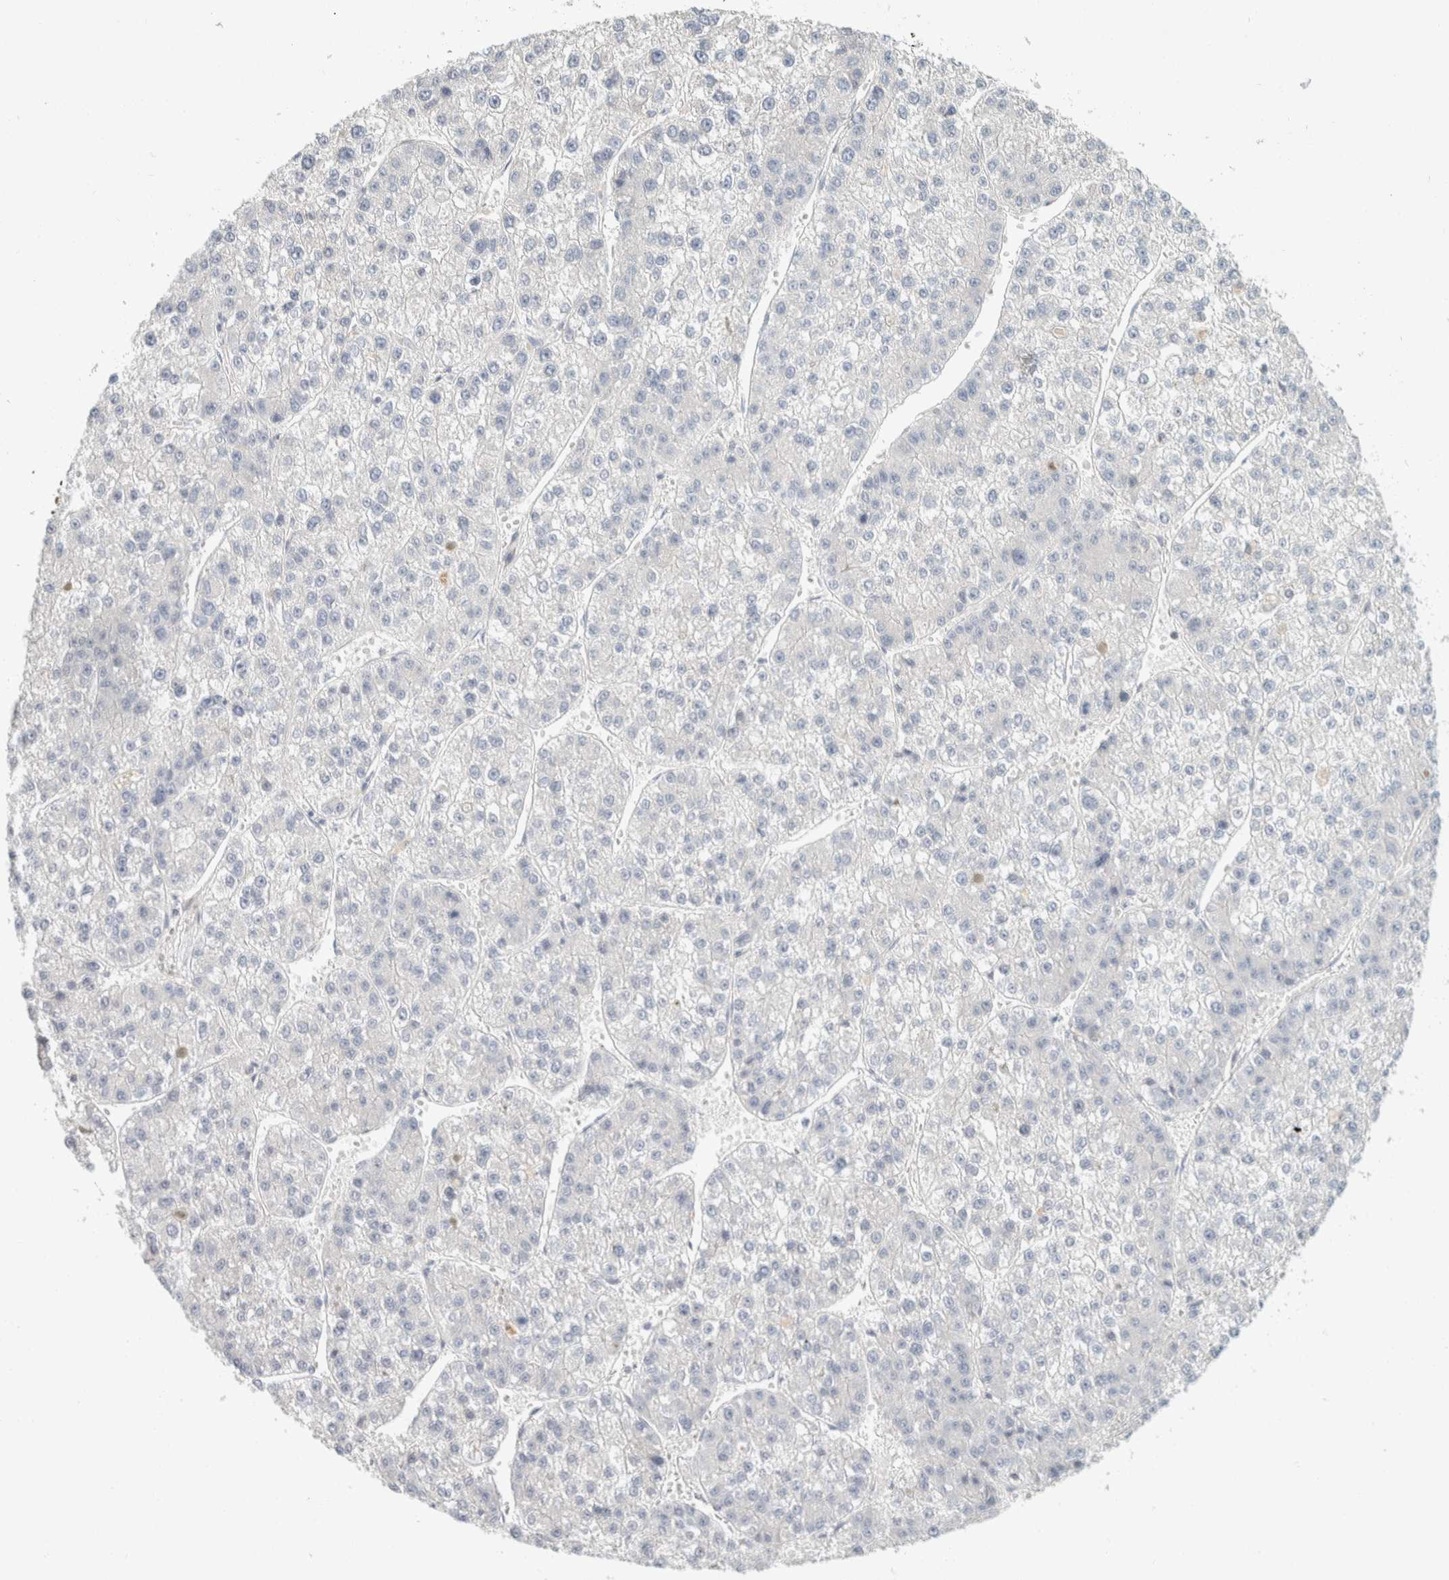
{"staining": {"intensity": "negative", "quantity": "none", "location": "none"}, "tissue": "liver cancer", "cell_type": "Tumor cells", "image_type": "cancer", "snomed": [{"axis": "morphology", "description": "Carcinoma, Hepatocellular, NOS"}, {"axis": "topography", "description": "Liver"}], "caption": "High power microscopy image of an immunohistochemistry (IHC) histopathology image of liver hepatocellular carcinoma, revealing no significant expression in tumor cells. The staining is performed using DAB (3,3'-diaminobenzidine) brown chromogen with nuclei counter-stained in using hematoxylin.", "gene": "CDR2", "patient": {"sex": "female", "age": 73}}